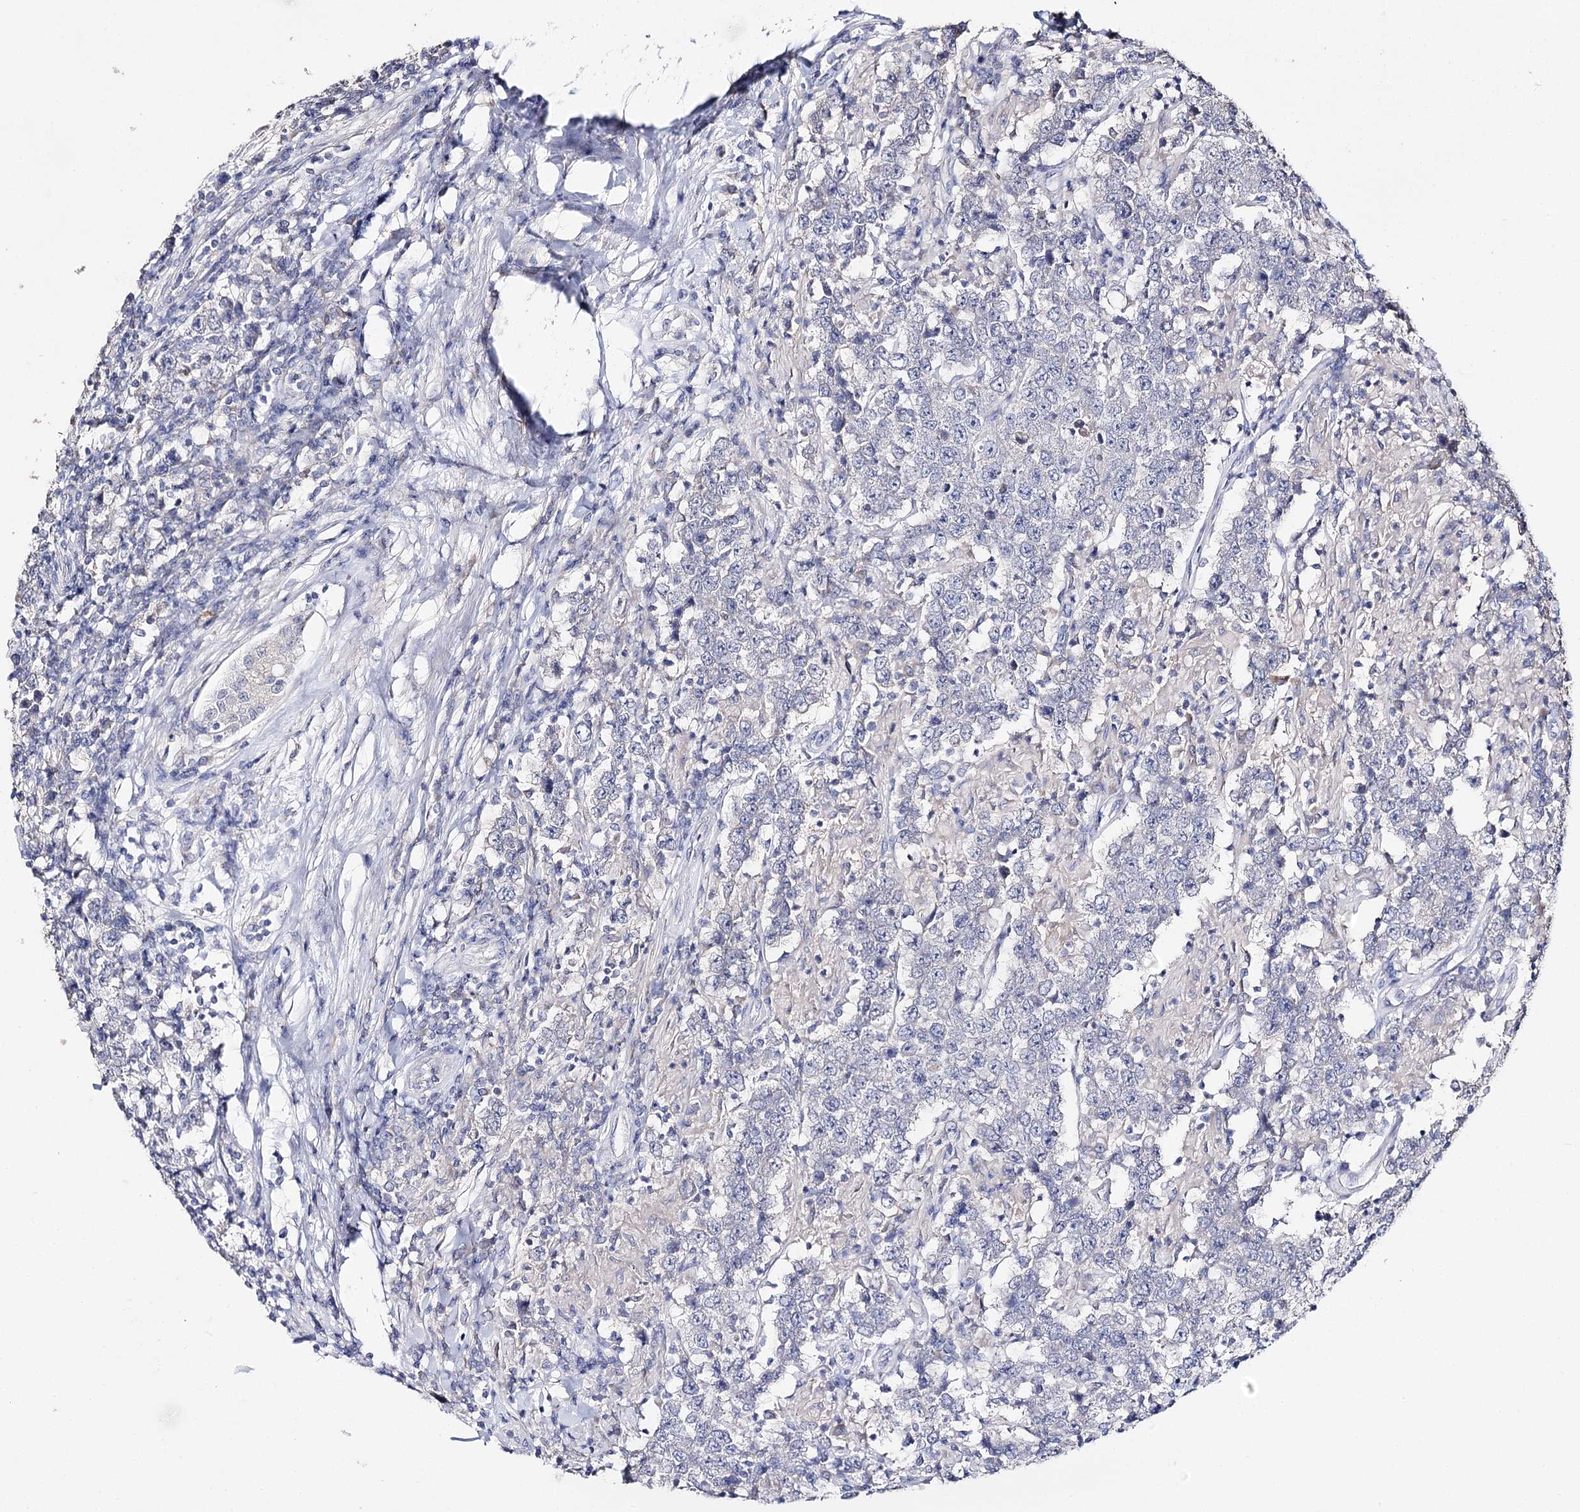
{"staining": {"intensity": "negative", "quantity": "none", "location": "none"}, "tissue": "testis cancer", "cell_type": "Tumor cells", "image_type": "cancer", "snomed": [{"axis": "morphology", "description": "Normal tissue, NOS"}, {"axis": "morphology", "description": "Urothelial carcinoma, High grade"}, {"axis": "morphology", "description": "Seminoma, NOS"}, {"axis": "morphology", "description": "Carcinoma, Embryonal, NOS"}, {"axis": "topography", "description": "Urinary bladder"}, {"axis": "topography", "description": "Testis"}], "caption": "Testis cancer (seminoma) was stained to show a protein in brown. There is no significant staining in tumor cells.", "gene": "NRAP", "patient": {"sex": "male", "age": 41}}